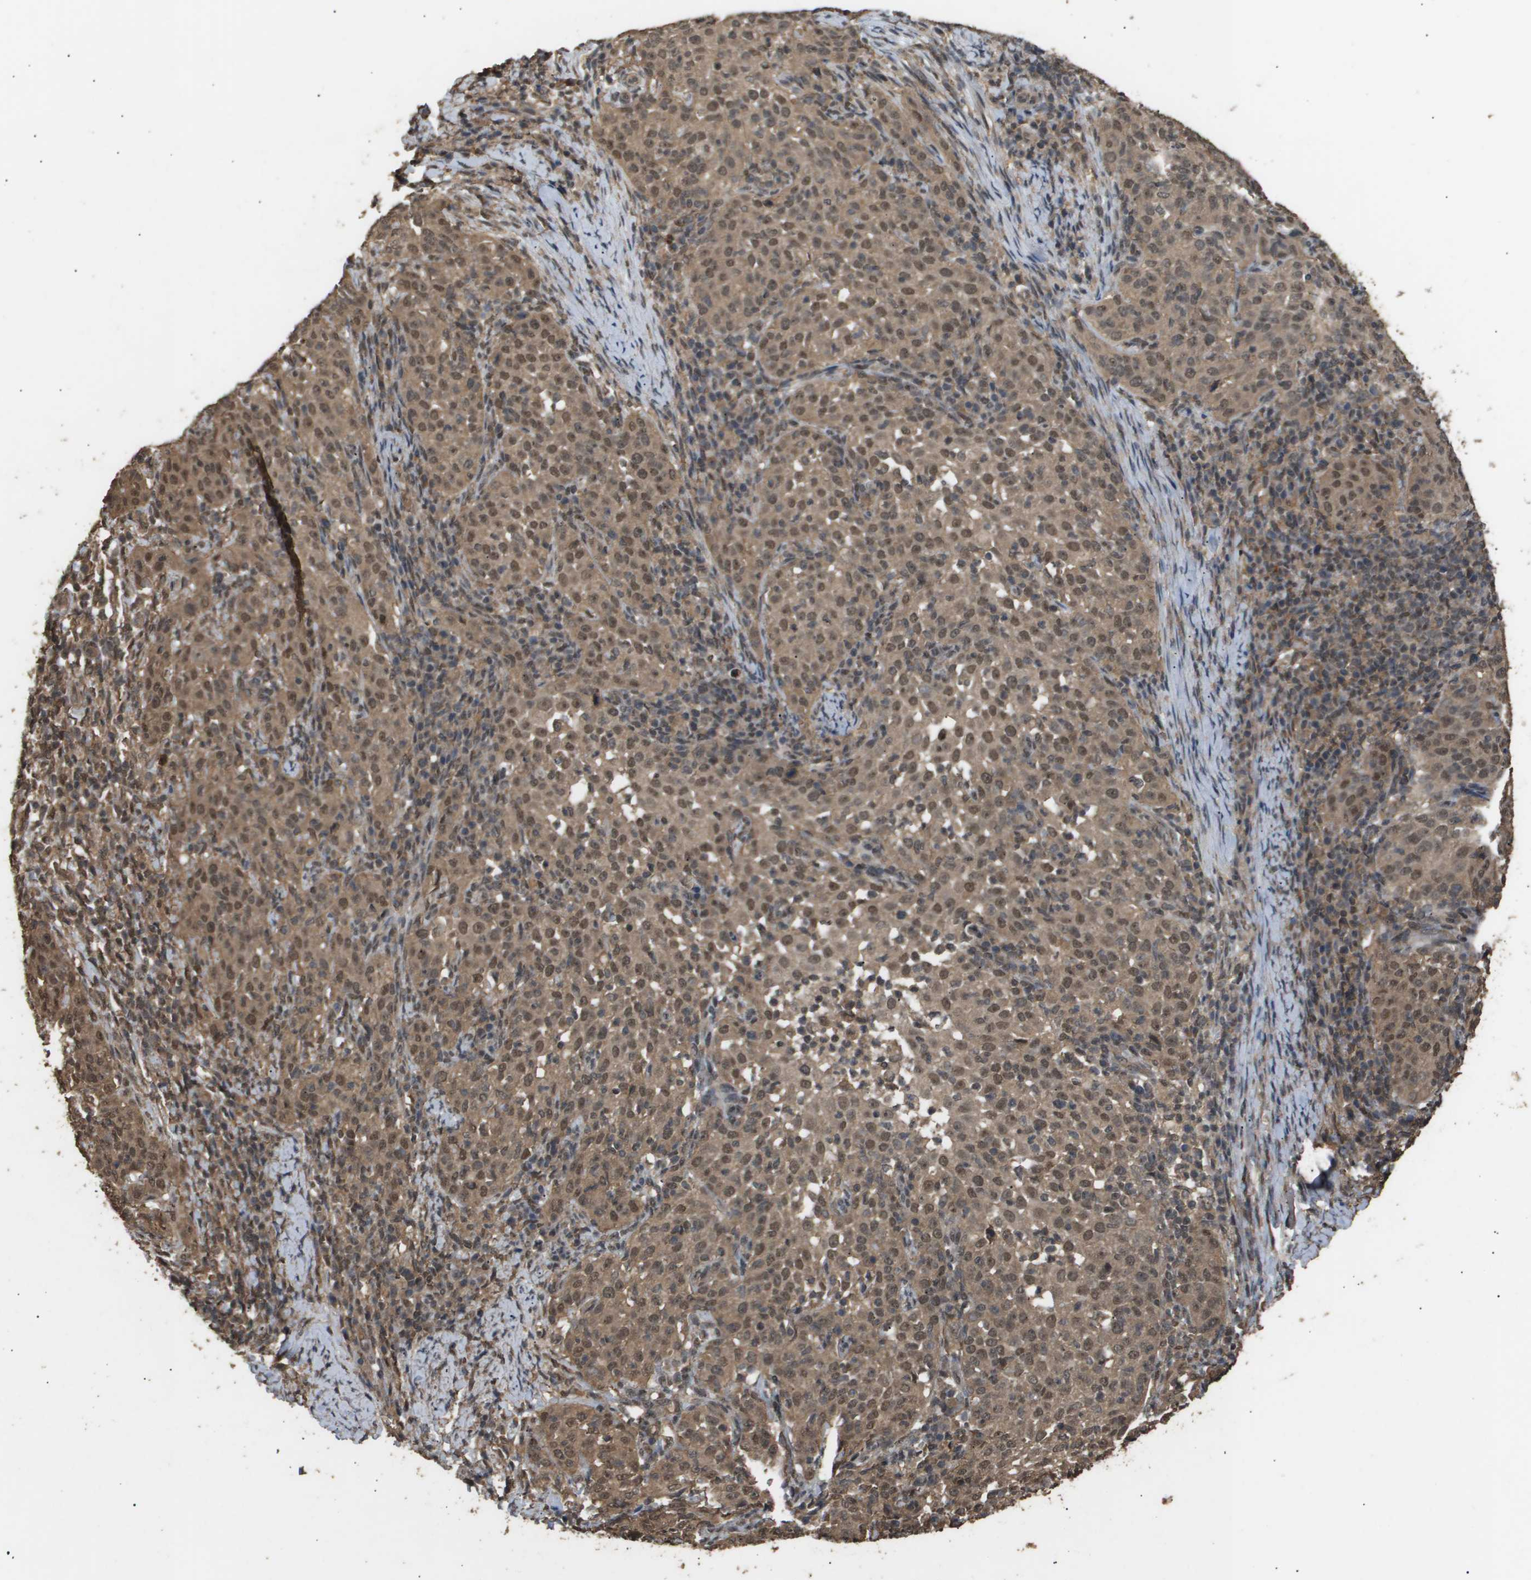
{"staining": {"intensity": "moderate", "quantity": ">75%", "location": "cytoplasmic/membranous,nuclear"}, "tissue": "cervical cancer", "cell_type": "Tumor cells", "image_type": "cancer", "snomed": [{"axis": "morphology", "description": "Squamous cell carcinoma, NOS"}, {"axis": "topography", "description": "Cervix"}], "caption": "Tumor cells display medium levels of moderate cytoplasmic/membranous and nuclear expression in about >75% of cells in squamous cell carcinoma (cervical). The protein is shown in brown color, while the nuclei are stained blue.", "gene": "ING1", "patient": {"sex": "female", "age": 51}}